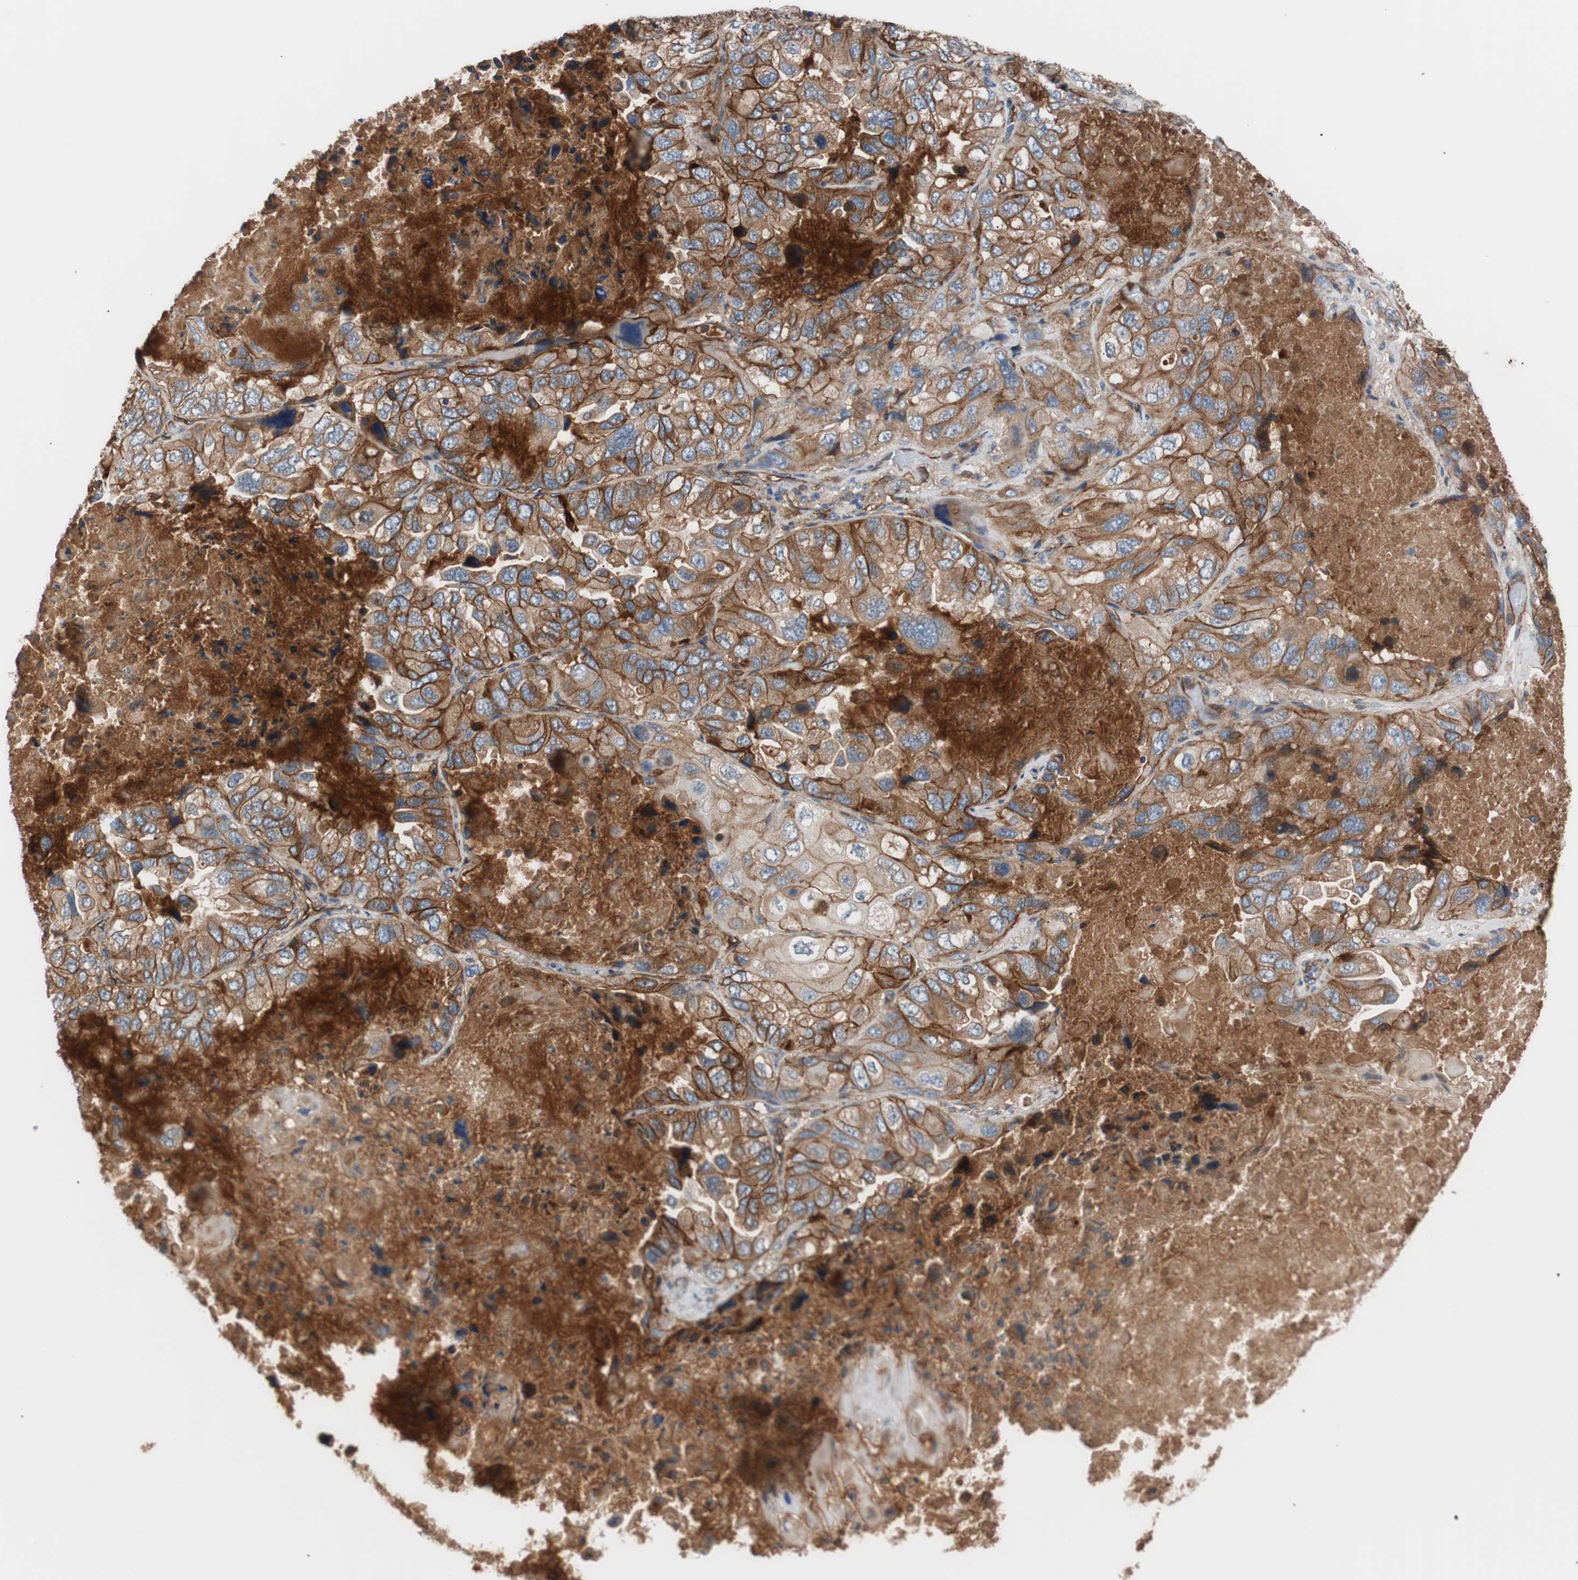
{"staining": {"intensity": "strong", "quantity": ">75%", "location": "cytoplasmic/membranous"}, "tissue": "lung cancer", "cell_type": "Tumor cells", "image_type": "cancer", "snomed": [{"axis": "morphology", "description": "Squamous cell carcinoma, NOS"}, {"axis": "topography", "description": "Lung"}], "caption": "About >75% of tumor cells in human lung squamous cell carcinoma exhibit strong cytoplasmic/membranous protein expression as visualized by brown immunohistochemical staining.", "gene": "SPINT1", "patient": {"sex": "female", "age": 73}}